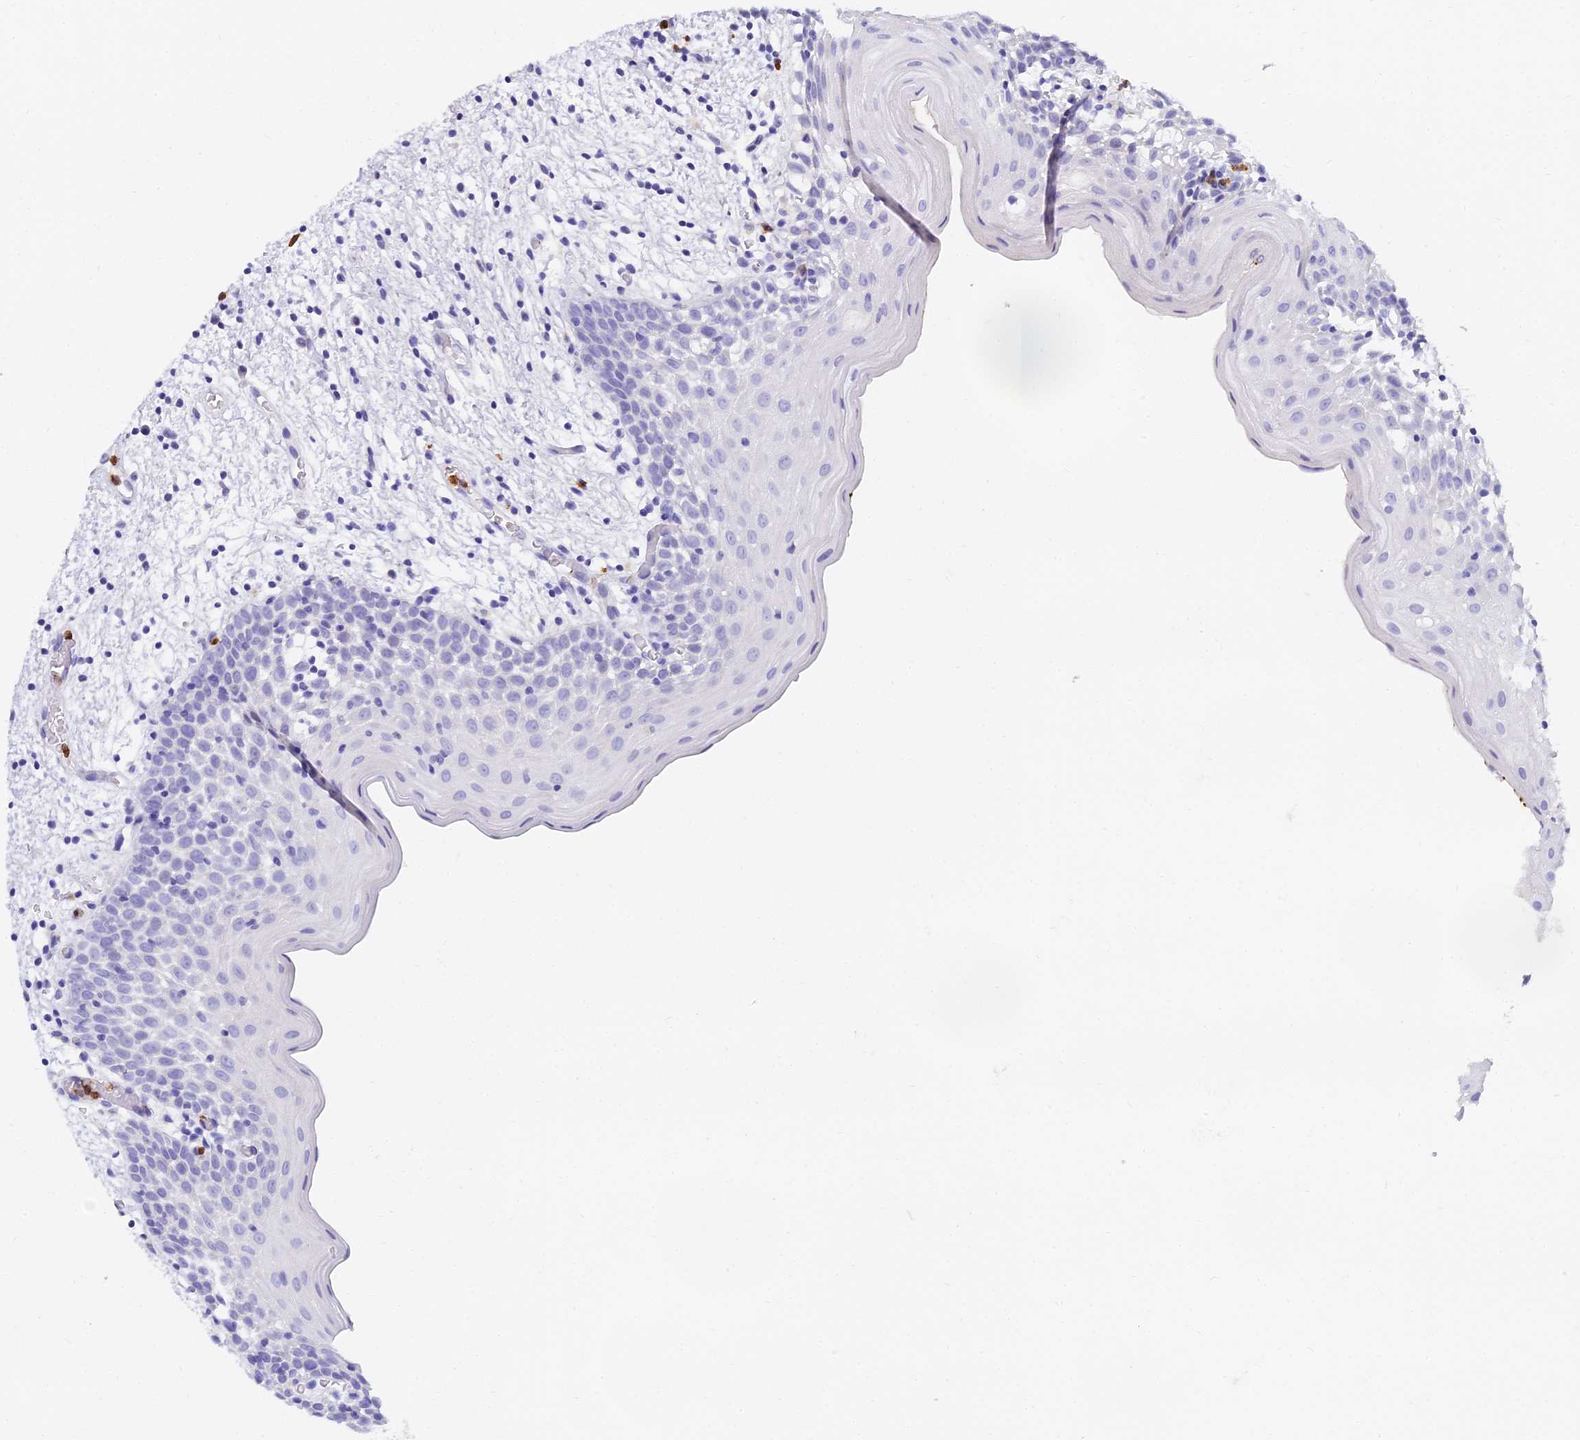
{"staining": {"intensity": "negative", "quantity": "none", "location": "none"}, "tissue": "oral mucosa", "cell_type": "Squamous epithelial cells", "image_type": "normal", "snomed": [{"axis": "morphology", "description": "Normal tissue, NOS"}, {"axis": "topography", "description": "Skeletal muscle"}, {"axis": "topography", "description": "Oral tissue"}, {"axis": "topography", "description": "Salivary gland"}, {"axis": "topography", "description": "Peripheral nerve tissue"}], "caption": "This histopathology image is of unremarkable oral mucosa stained with immunohistochemistry (IHC) to label a protein in brown with the nuclei are counter-stained blue. There is no positivity in squamous epithelial cells.", "gene": "VWC2L", "patient": {"sex": "male", "age": 54}}